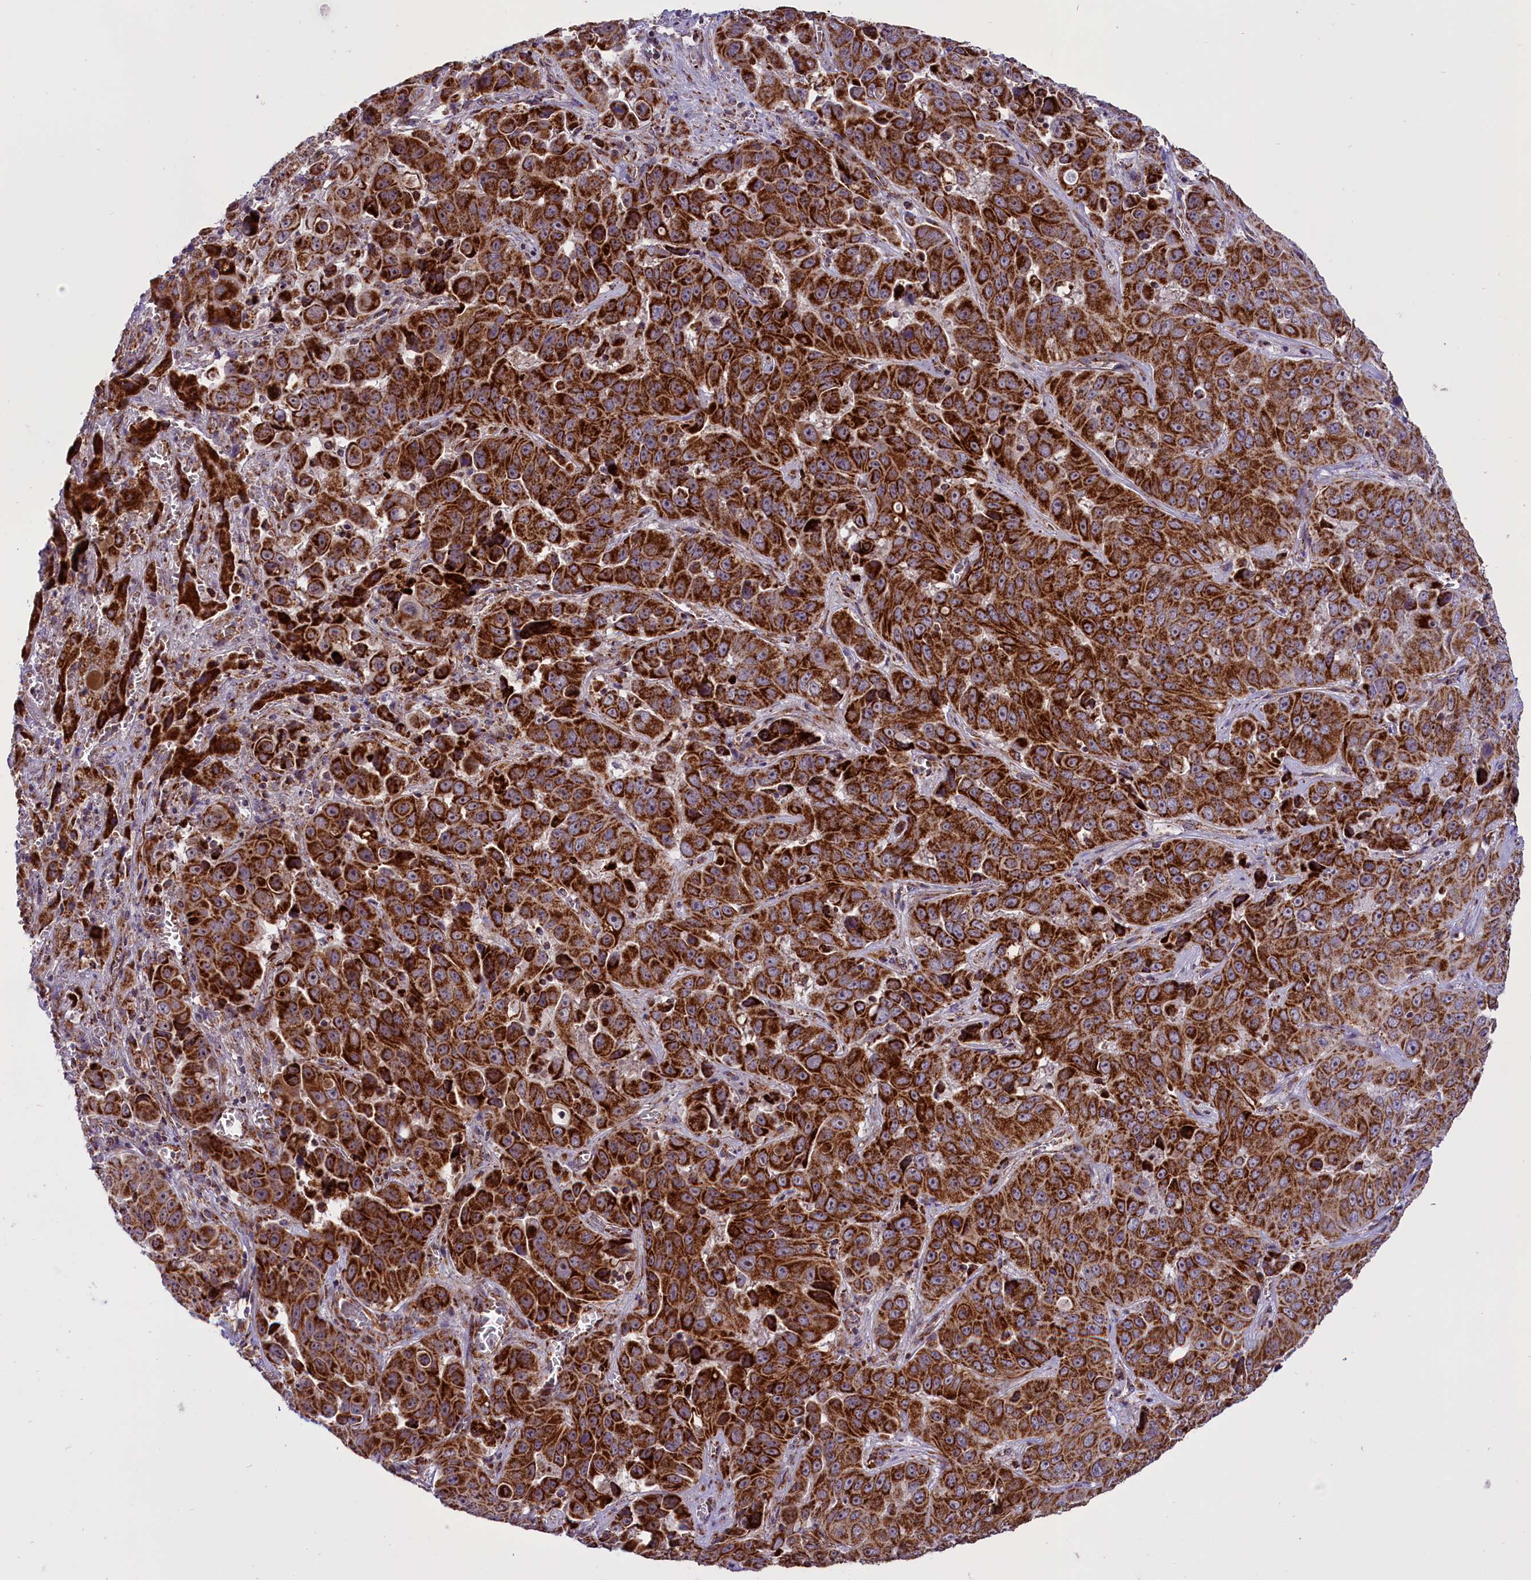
{"staining": {"intensity": "strong", "quantity": ">75%", "location": "cytoplasmic/membranous"}, "tissue": "liver cancer", "cell_type": "Tumor cells", "image_type": "cancer", "snomed": [{"axis": "morphology", "description": "Cholangiocarcinoma"}, {"axis": "topography", "description": "Liver"}], "caption": "Immunohistochemical staining of liver cholangiocarcinoma reveals high levels of strong cytoplasmic/membranous protein staining in approximately >75% of tumor cells. Nuclei are stained in blue.", "gene": "NDUFS5", "patient": {"sex": "female", "age": 52}}